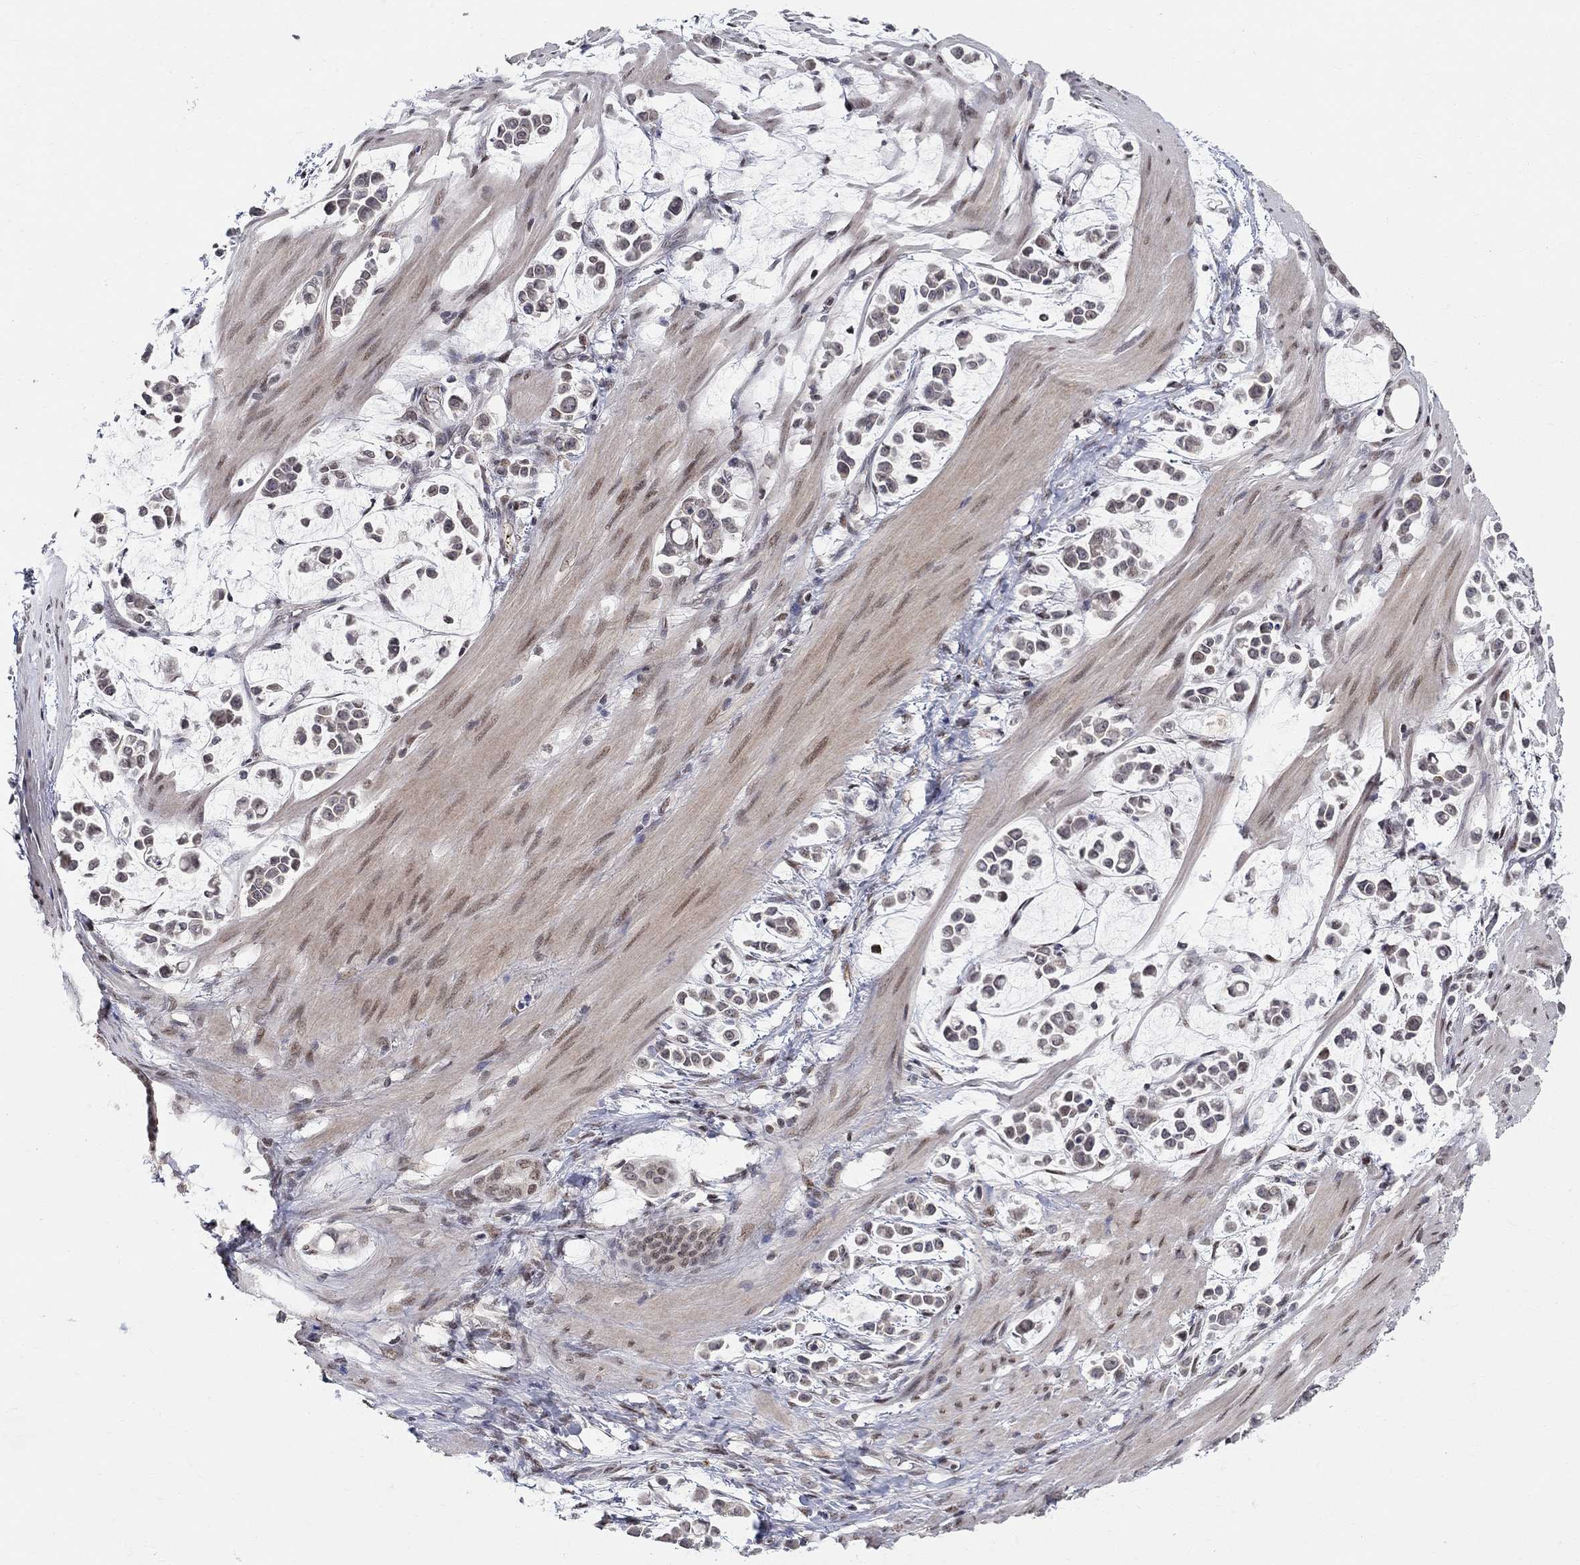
{"staining": {"intensity": "negative", "quantity": "none", "location": "none"}, "tissue": "stomach cancer", "cell_type": "Tumor cells", "image_type": "cancer", "snomed": [{"axis": "morphology", "description": "Adenocarcinoma, NOS"}, {"axis": "topography", "description": "Stomach"}], "caption": "Stomach cancer (adenocarcinoma) was stained to show a protein in brown. There is no significant staining in tumor cells.", "gene": "KLF12", "patient": {"sex": "male", "age": 82}}